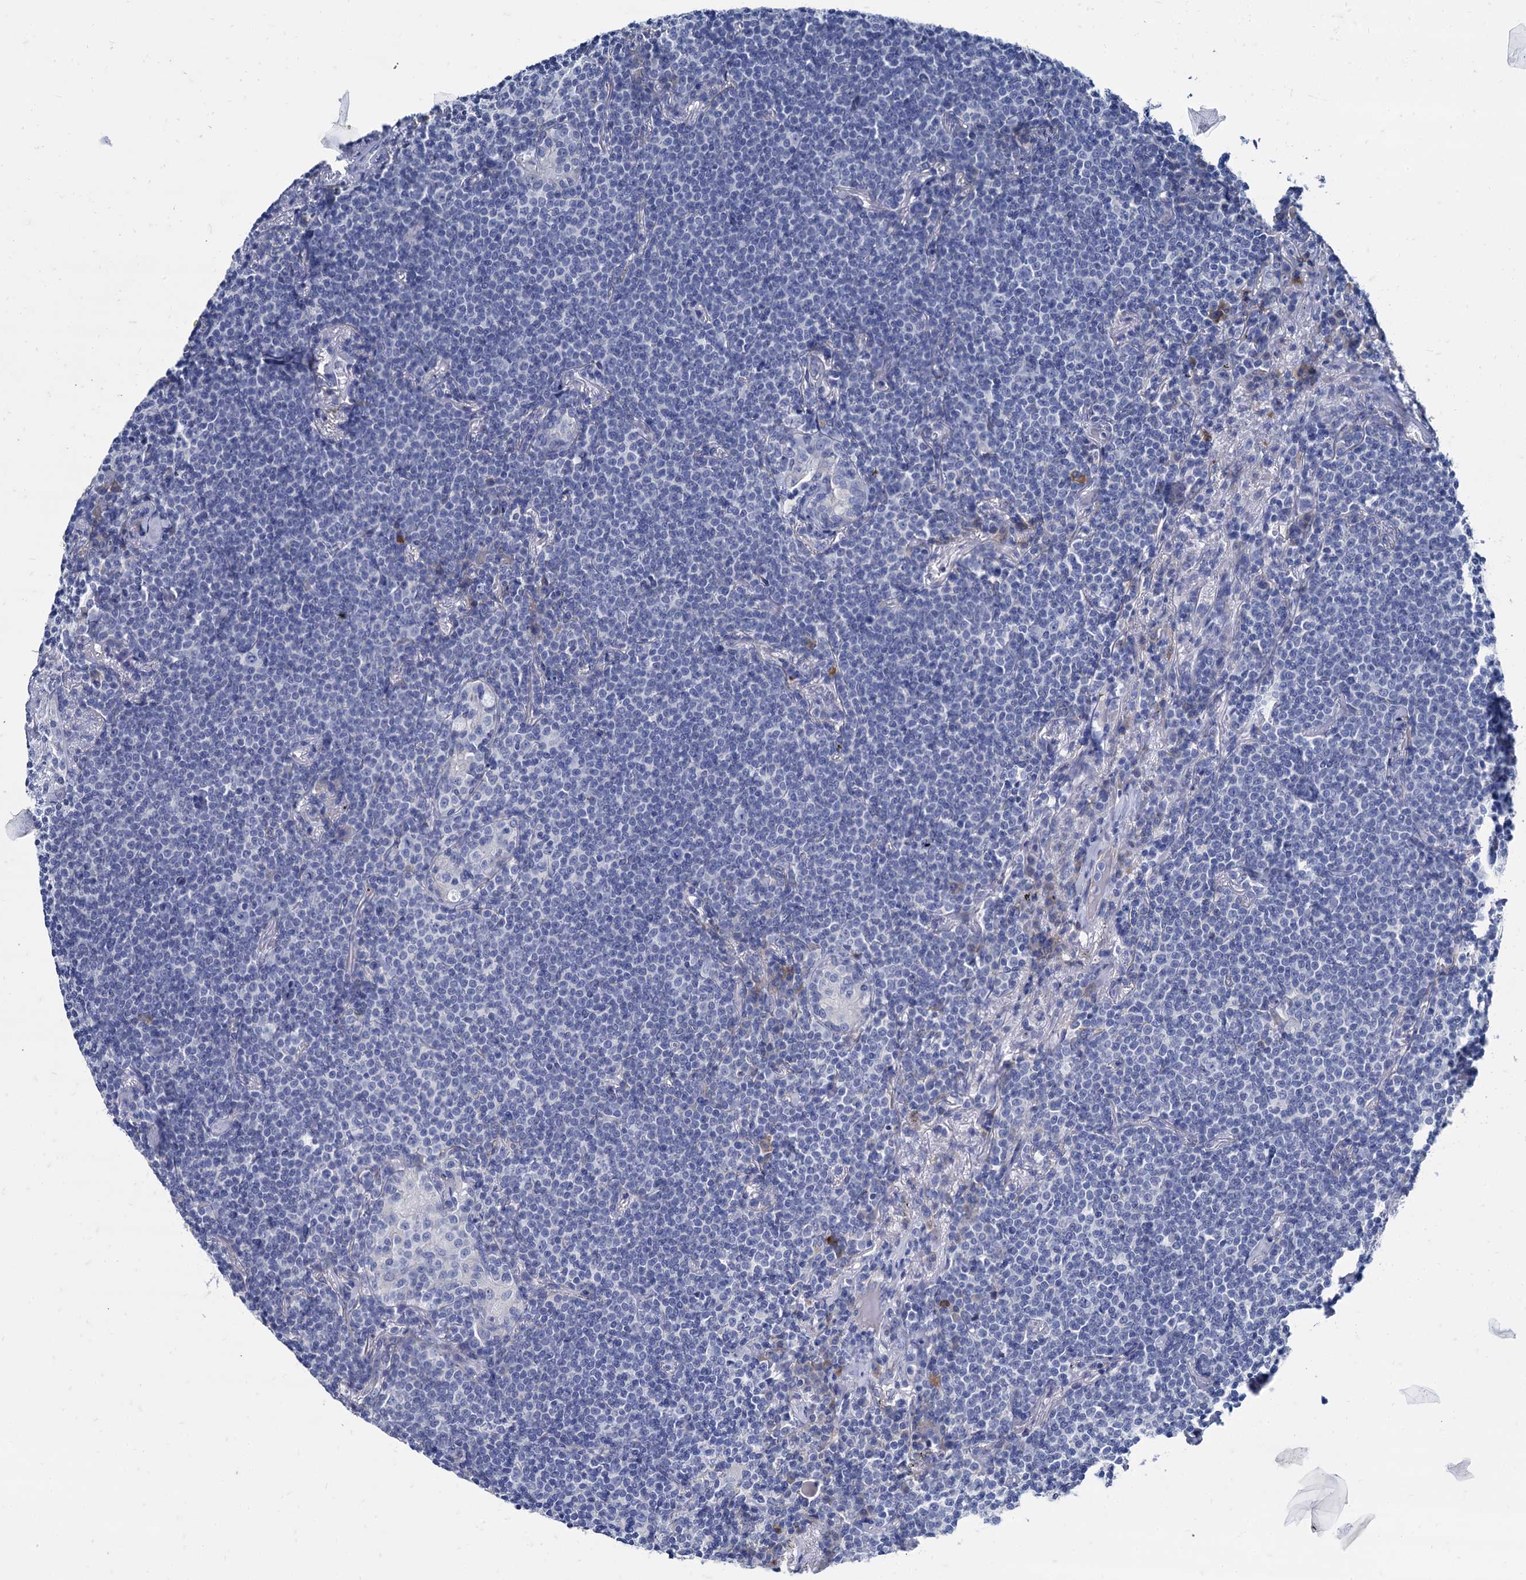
{"staining": {"intensity": "negative", "quantity": "none", "location": "none"}, "tissue": "lymphoma", "cell_type": "Tumor cells", "image_type": "cancer", "snomed": [{"axis": "morphology", "description": "Malignant lymphoma, non-Hodgkin's type, Low grade"}, {"axis": "topography", "description": "Lung"}], "caption": "Immunohistochemical staining of low-grade malignant lymphoma, non-Hodgkin's type demonstrates no significant expression in tumor cells.", "gene": "FOXR2", "patient": {"sex": "female", "age": 71}}